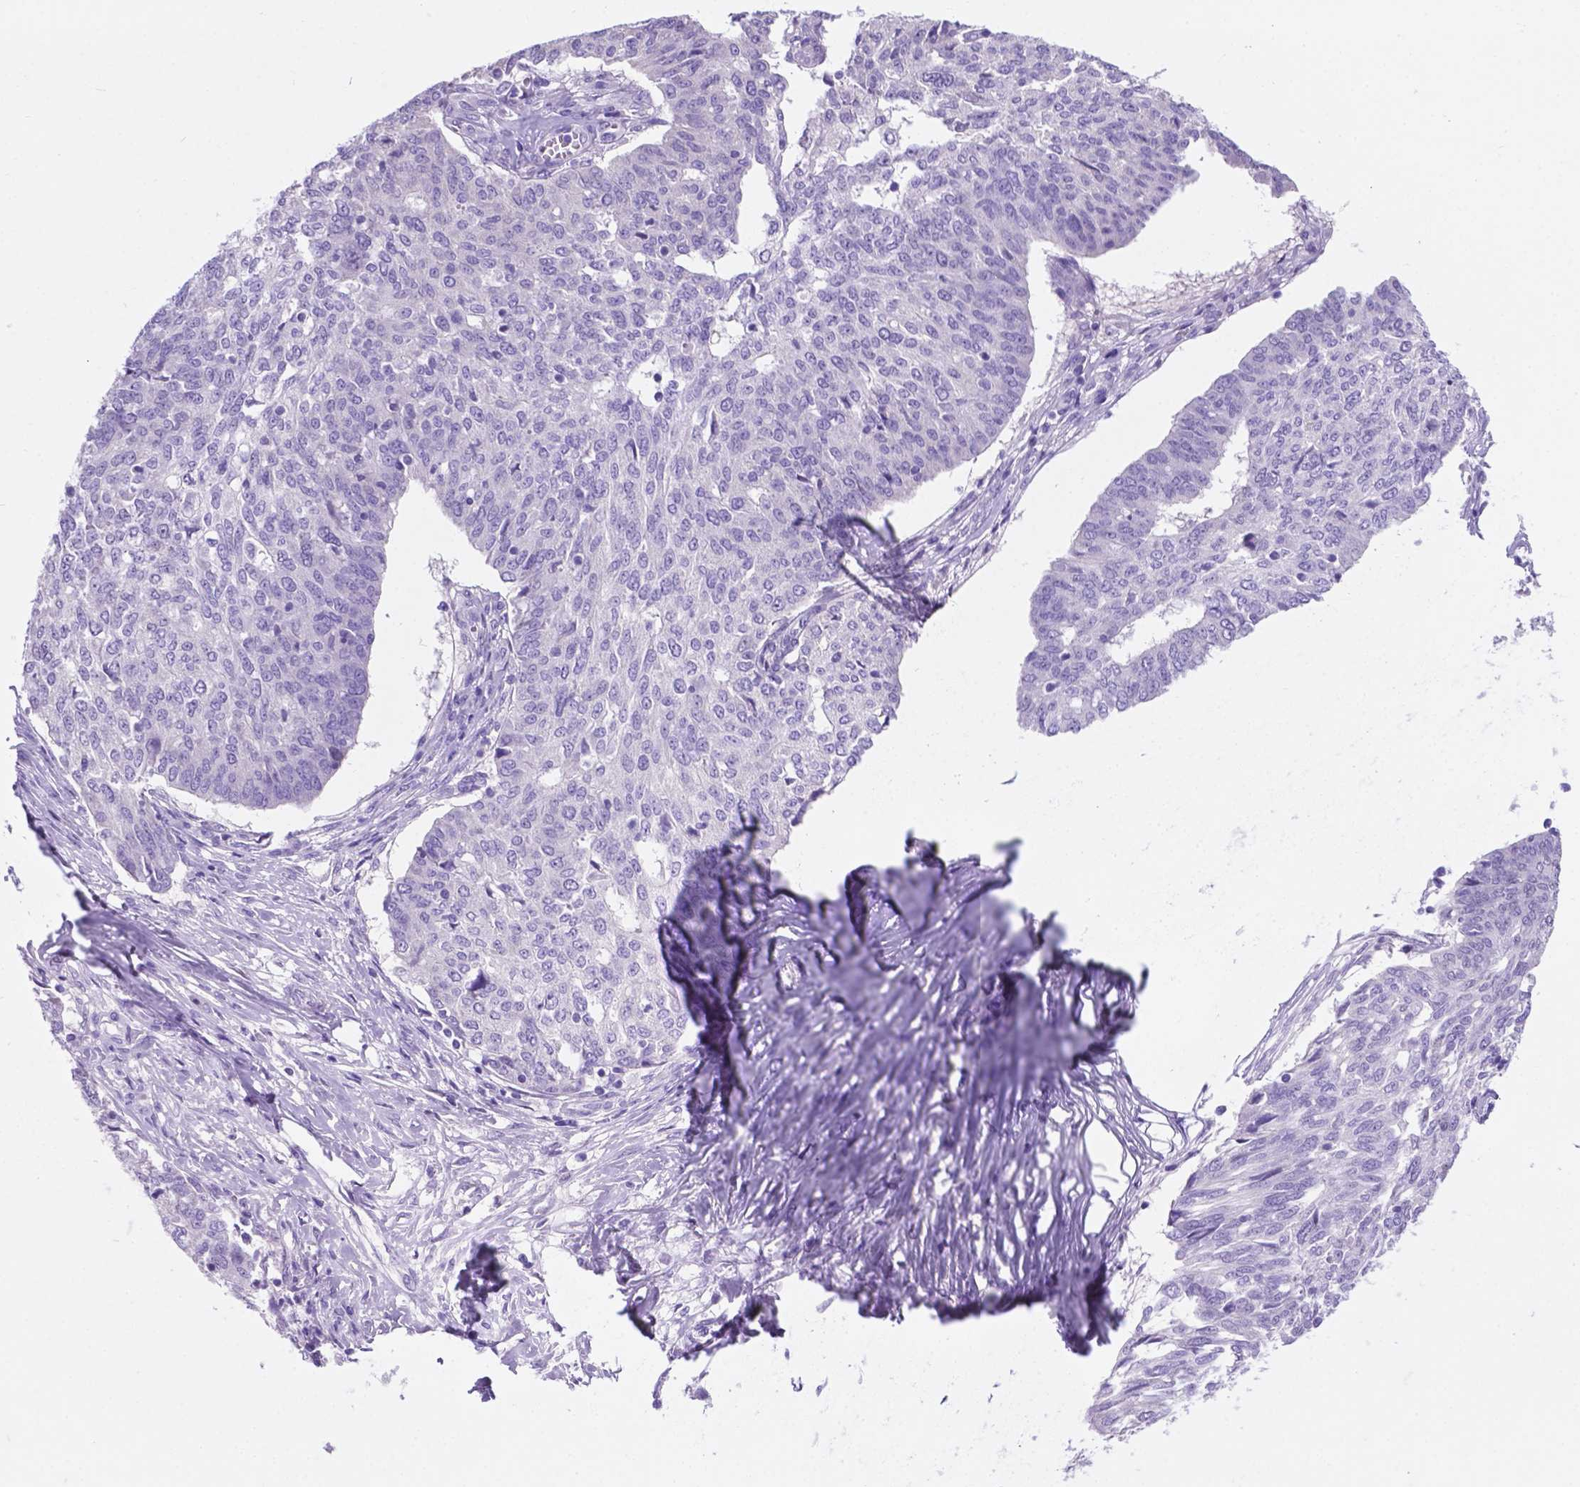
{"staining": {"intensity": "negative", "quantity": "none", "location": "none"}, "tissue": "ovarian cancer", "cell_type": "Tumor cells", "image_type": "cancer", "snomed": [{"axis": "morphology", "description": "Cystadenocarcinoma, serous, NOS"}, {"axis": "topography", "description": "Ovary"}], "caption": "Micrograph shows no significant protein positivity in tumor cells of serous cystadenocarcinoma (ovarian). (DAB immunohistochemistry with hematoxylin counter stain).", "gene": "TMEM210", "patient": {"sex": "female", "age": 67}}